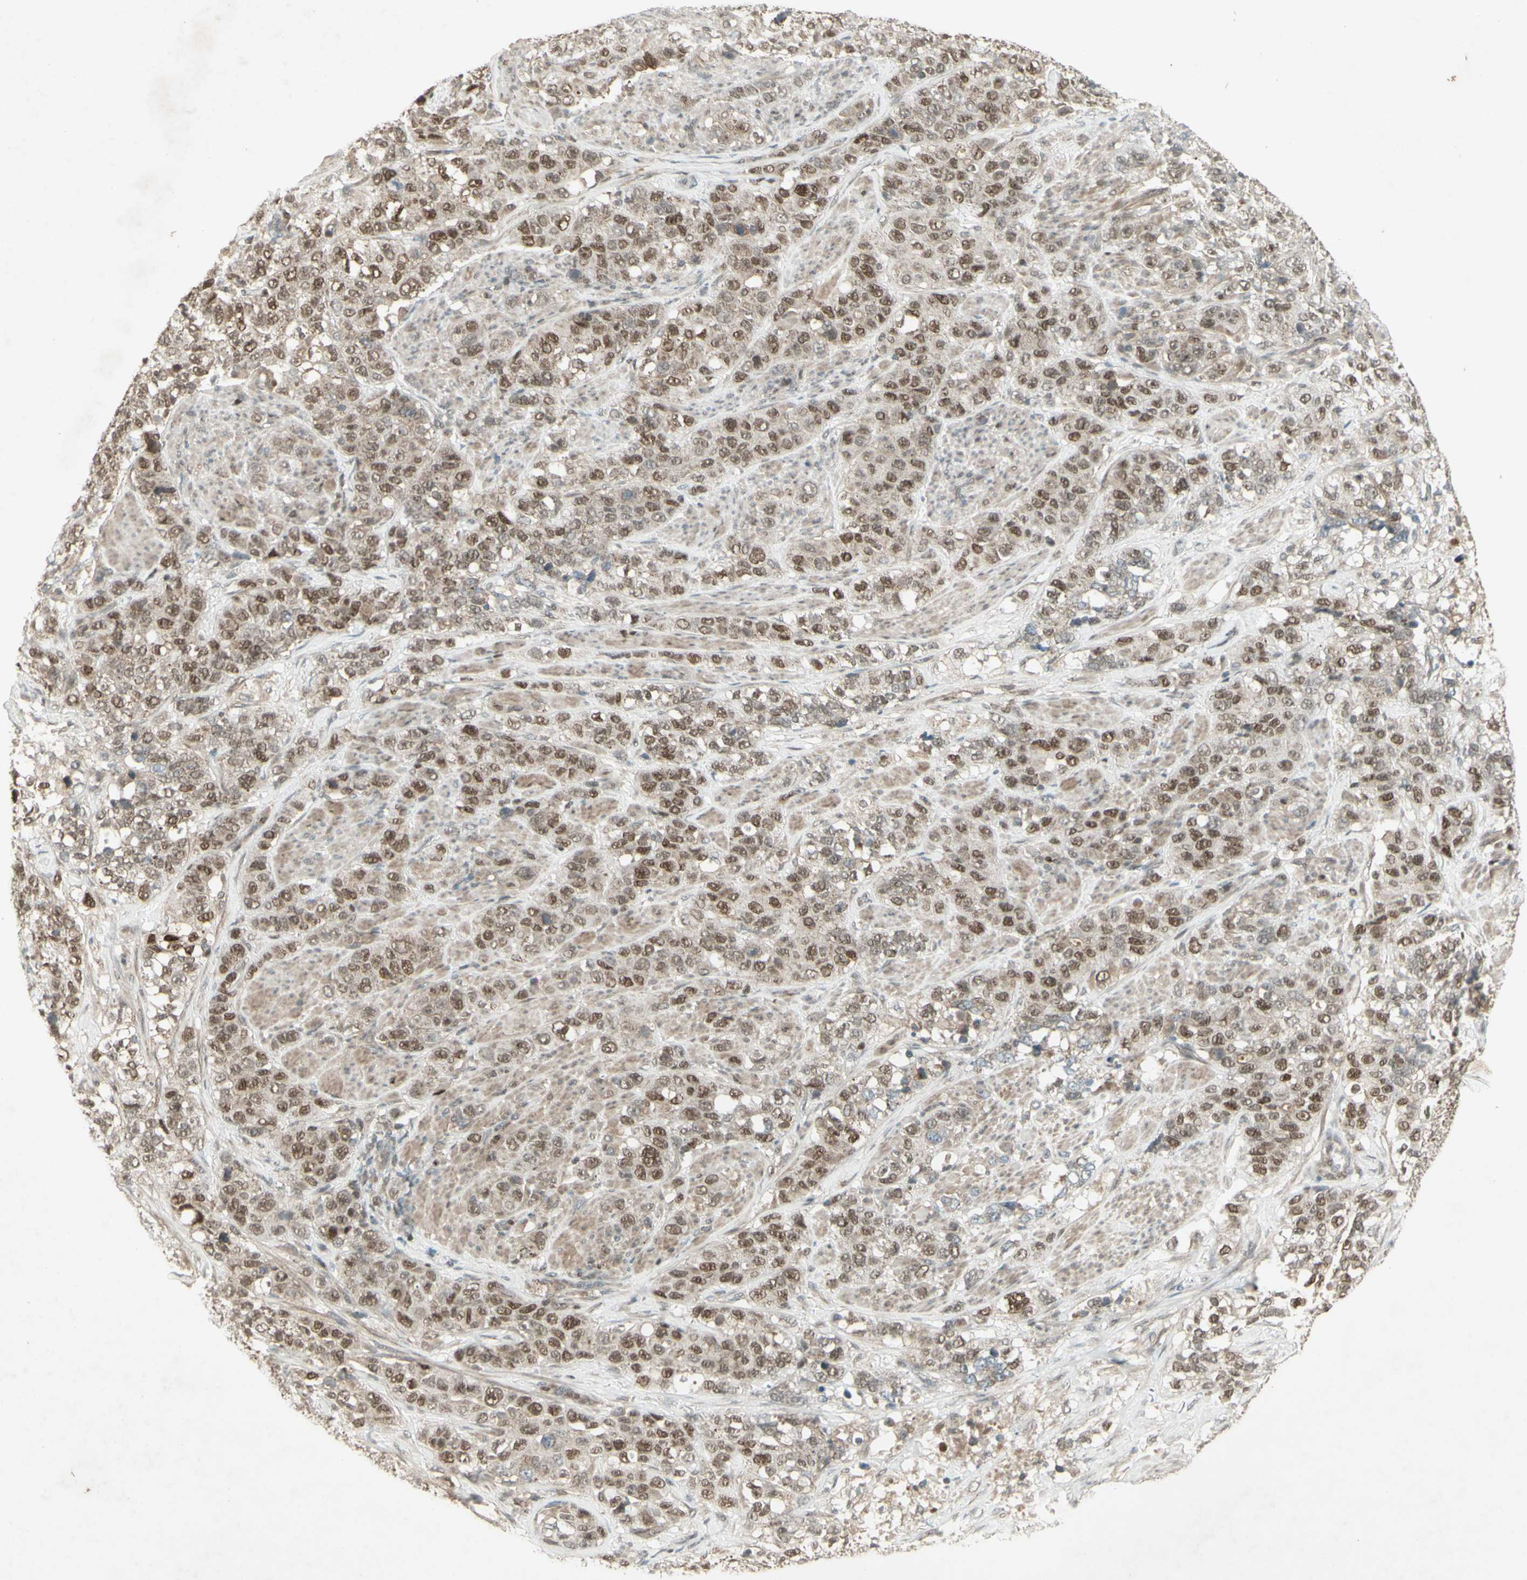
{"staining": {"intensity": "moderate", "quantity": ">75%", "location": "cytoplasmic/membranous,nuclear"}, "tissue": "stomach cancer", "cell_type": "Tumor cells", "image_type": "cancer", "snomed": [{"axis": "morphology", "description": "Adenocarcinoma, NOS"}, {"axis": "topography", "description": "Stomach"}], "caption": "Immunohistochemistry (DAB) staining of stomach cancer demonstrates moderate cytoplasmic/membranous and nuclear protein expression in about >75% of tumor cells.", "gene": "MSH6", "patient": {"sex": "male", "age": 48}}